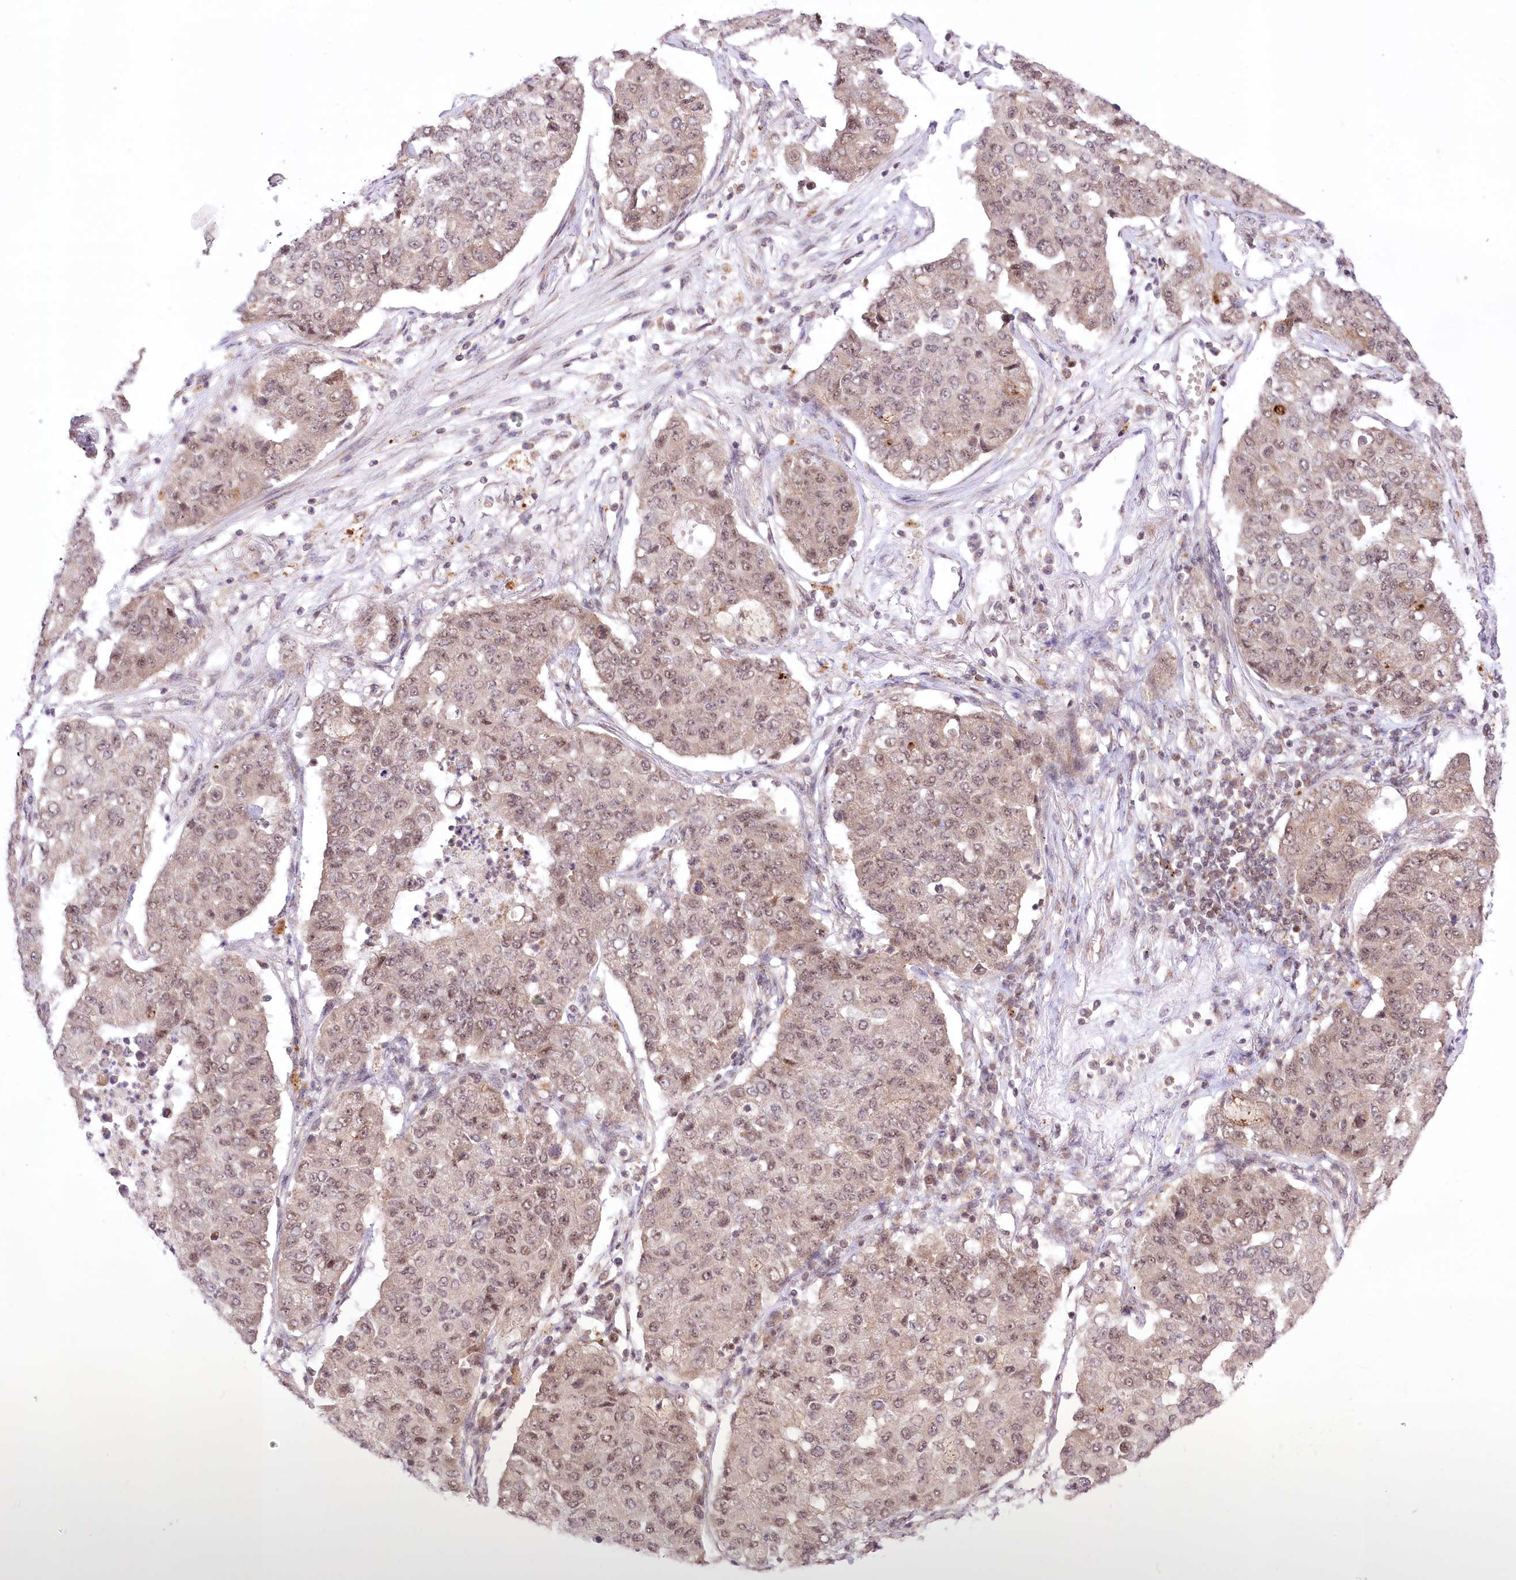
{"staining": {"intensity": "weak", "quantity": "25%-75%", "location": "nuclear"}, "tissue": "lung cancer", "cell_type": "Tumor cells", "image_type": "cancer", "snomed": [{"axis": "morphology", "description": "Squamous cell carcinoma, NOS"}, {"axis": "topography", "description": "Lung"}], "caption": "The micrograph displays a brown stain indicating the presence of a protein in the nuclear of tumor cells in lung squamous cell carcinoma. (DAB (3,3'-diaminobenzidine) IHC, brown staining for protein, blue staining for nuclei).", "gene": "ZMAT2", "patient": {"sex": "male", "age": 74}}